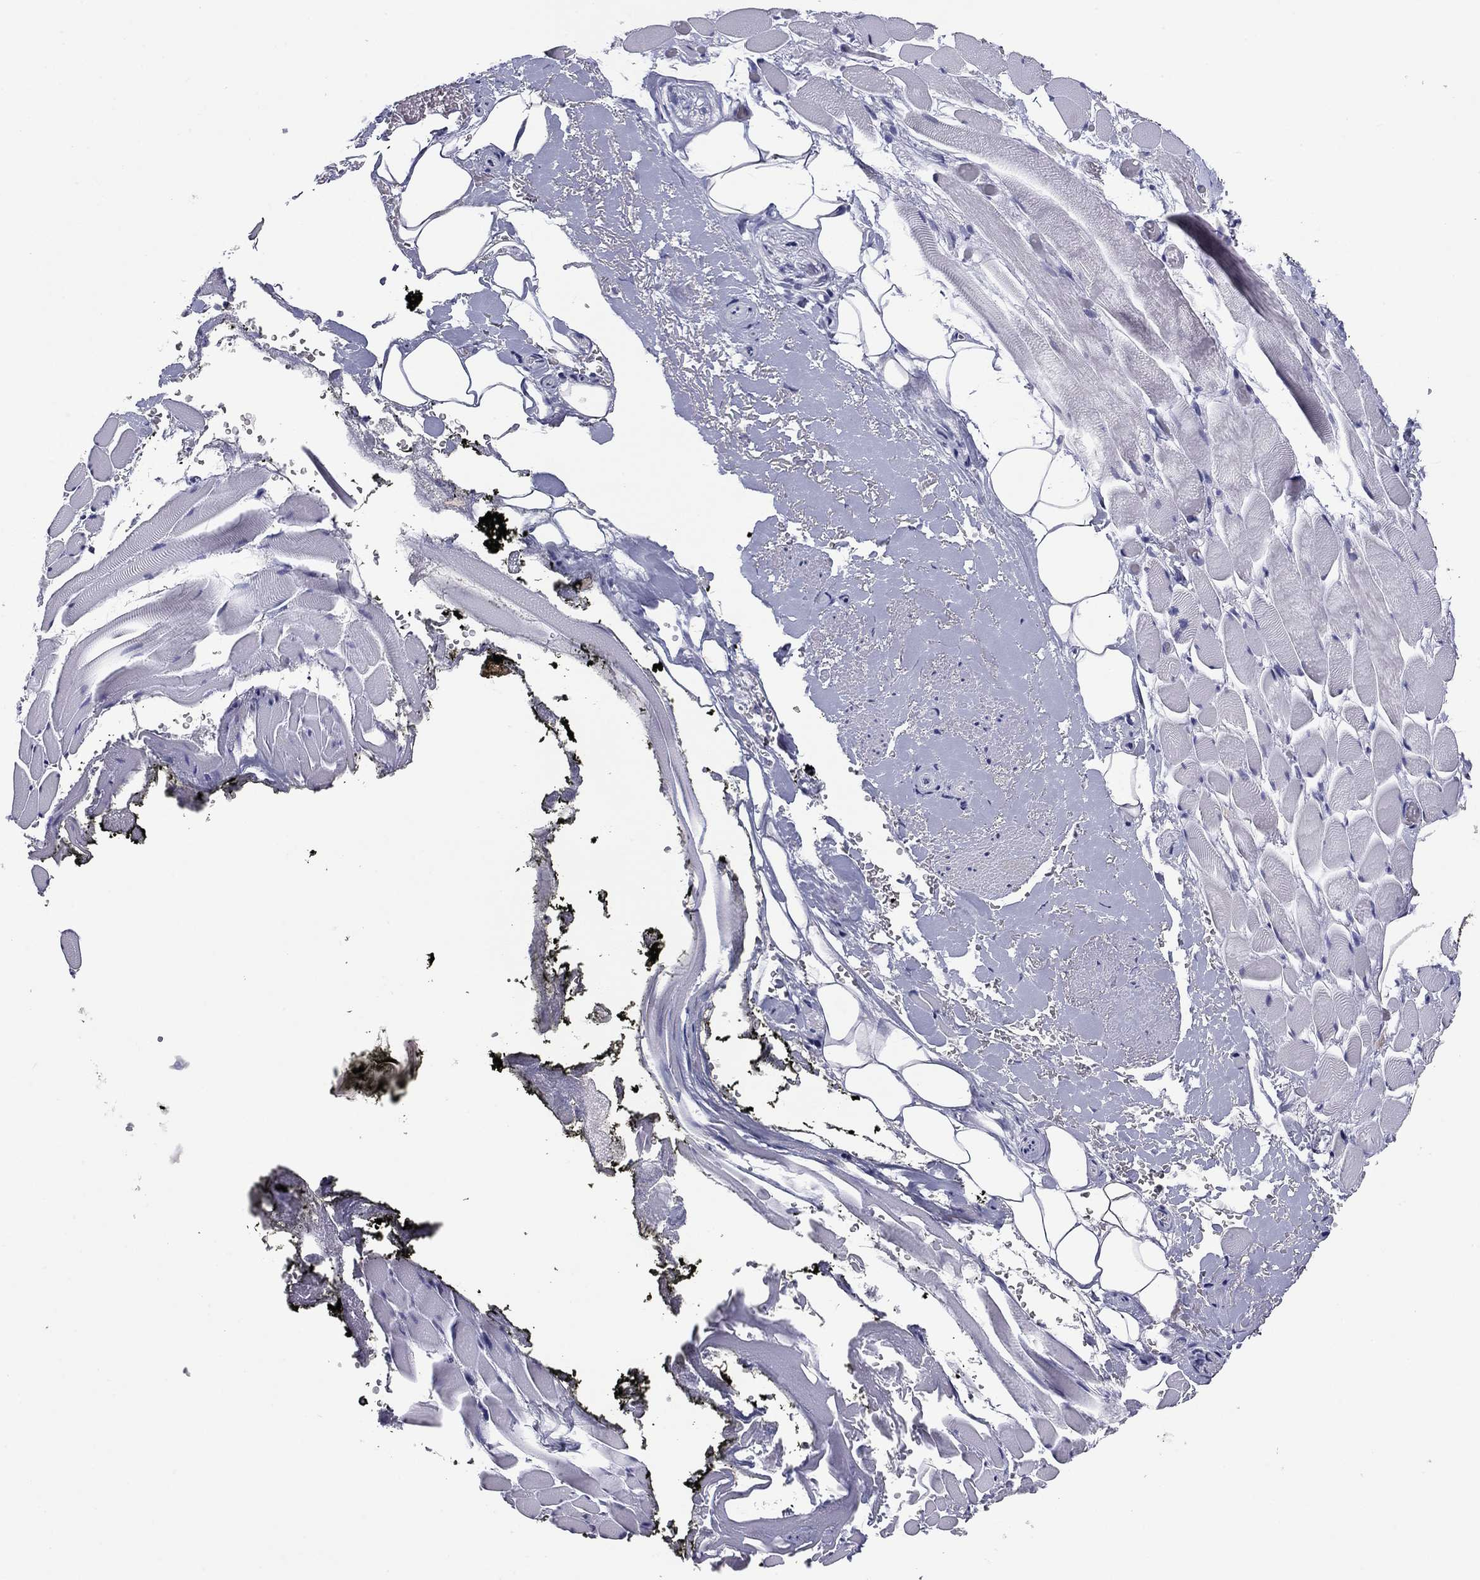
{"staining": {"intensity": "negative", "quantity": "none", "location": "none"}, "tissue": "adipose tissue", "cell_type": "Adipocytes", "image_type": "normal", "snomed": [{"axis": "morphology", "description": "Normal tissue, NOS"}, {"axis": "topography", "description": "Anal"}, {"axis": "topography", "description": "Peripheral nerve tissue"}], "caption": "Image shows no protein expression in adipocytes of normal adipose tissue. (DAB (3,3'-diaminobenzidine) immunohistochemistry, high magnification).", "gene": "HAO1", "patient": {"sex": "male", "age": 53}}